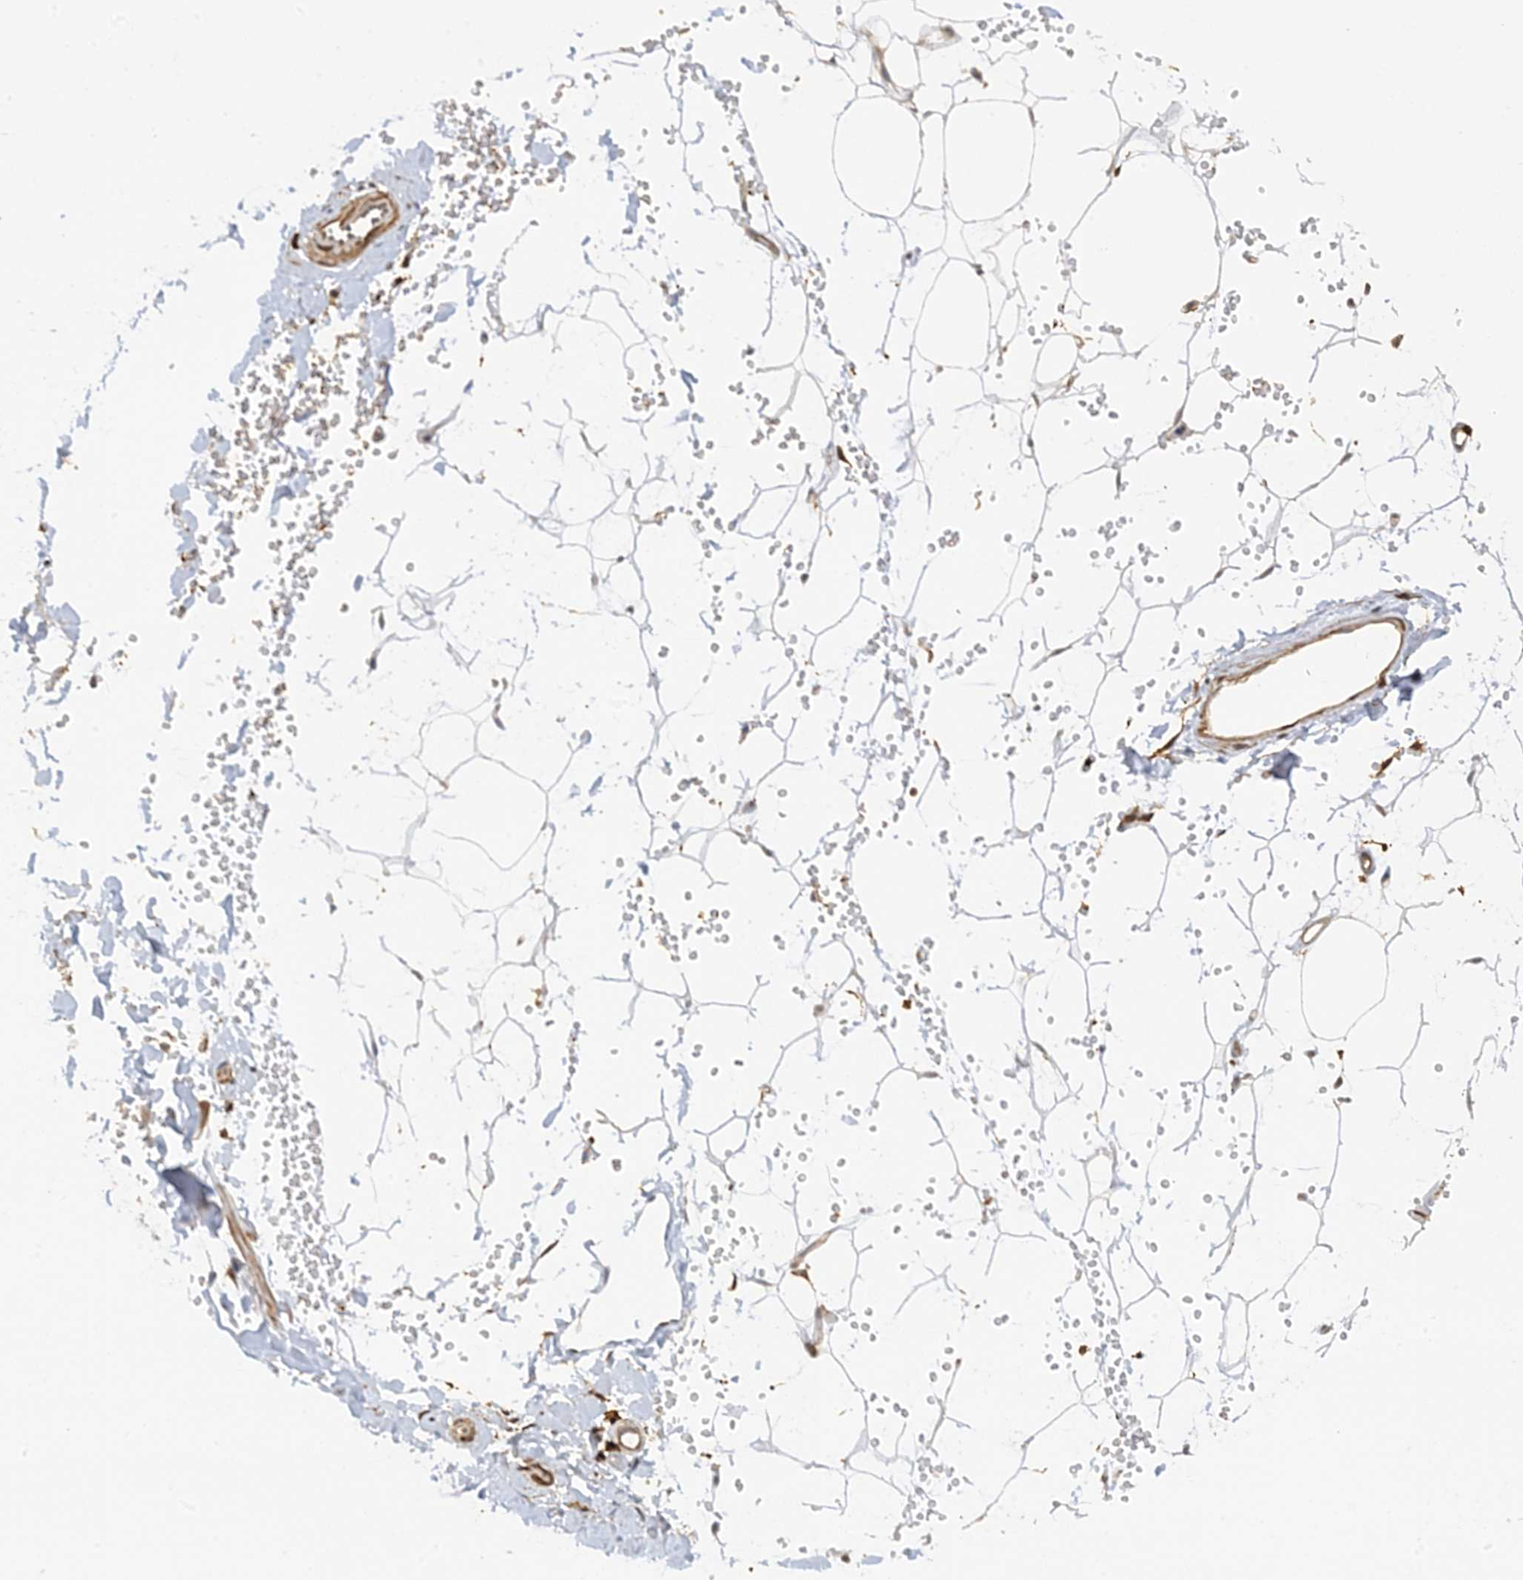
{"staining": {"intensity": "weak", "quantity": ">75%", "location": "cytoplasmic/membranous"}, "tissue": "adipose tissue", "cell_type": "Adipocytes", "image_type": "normal", "snomed": [{"axis": "morphology", "description": "Normal tissue, NOS"}, {"axis": "topography", "description": "Breast"}], "caption": "Benign adipose tissue was stained to show a protein in brown. There is low levels of weak cytoplasmic/membranous staining in about >75% of adipocytes. The staining was performed using DAB to visualize the protein expression in brown, while the nuclei were stained in blue with hematoxylin (Magnification: 20x).", "gene": "PHACTR2", "patient": {"sex": "female", "age": 23}}